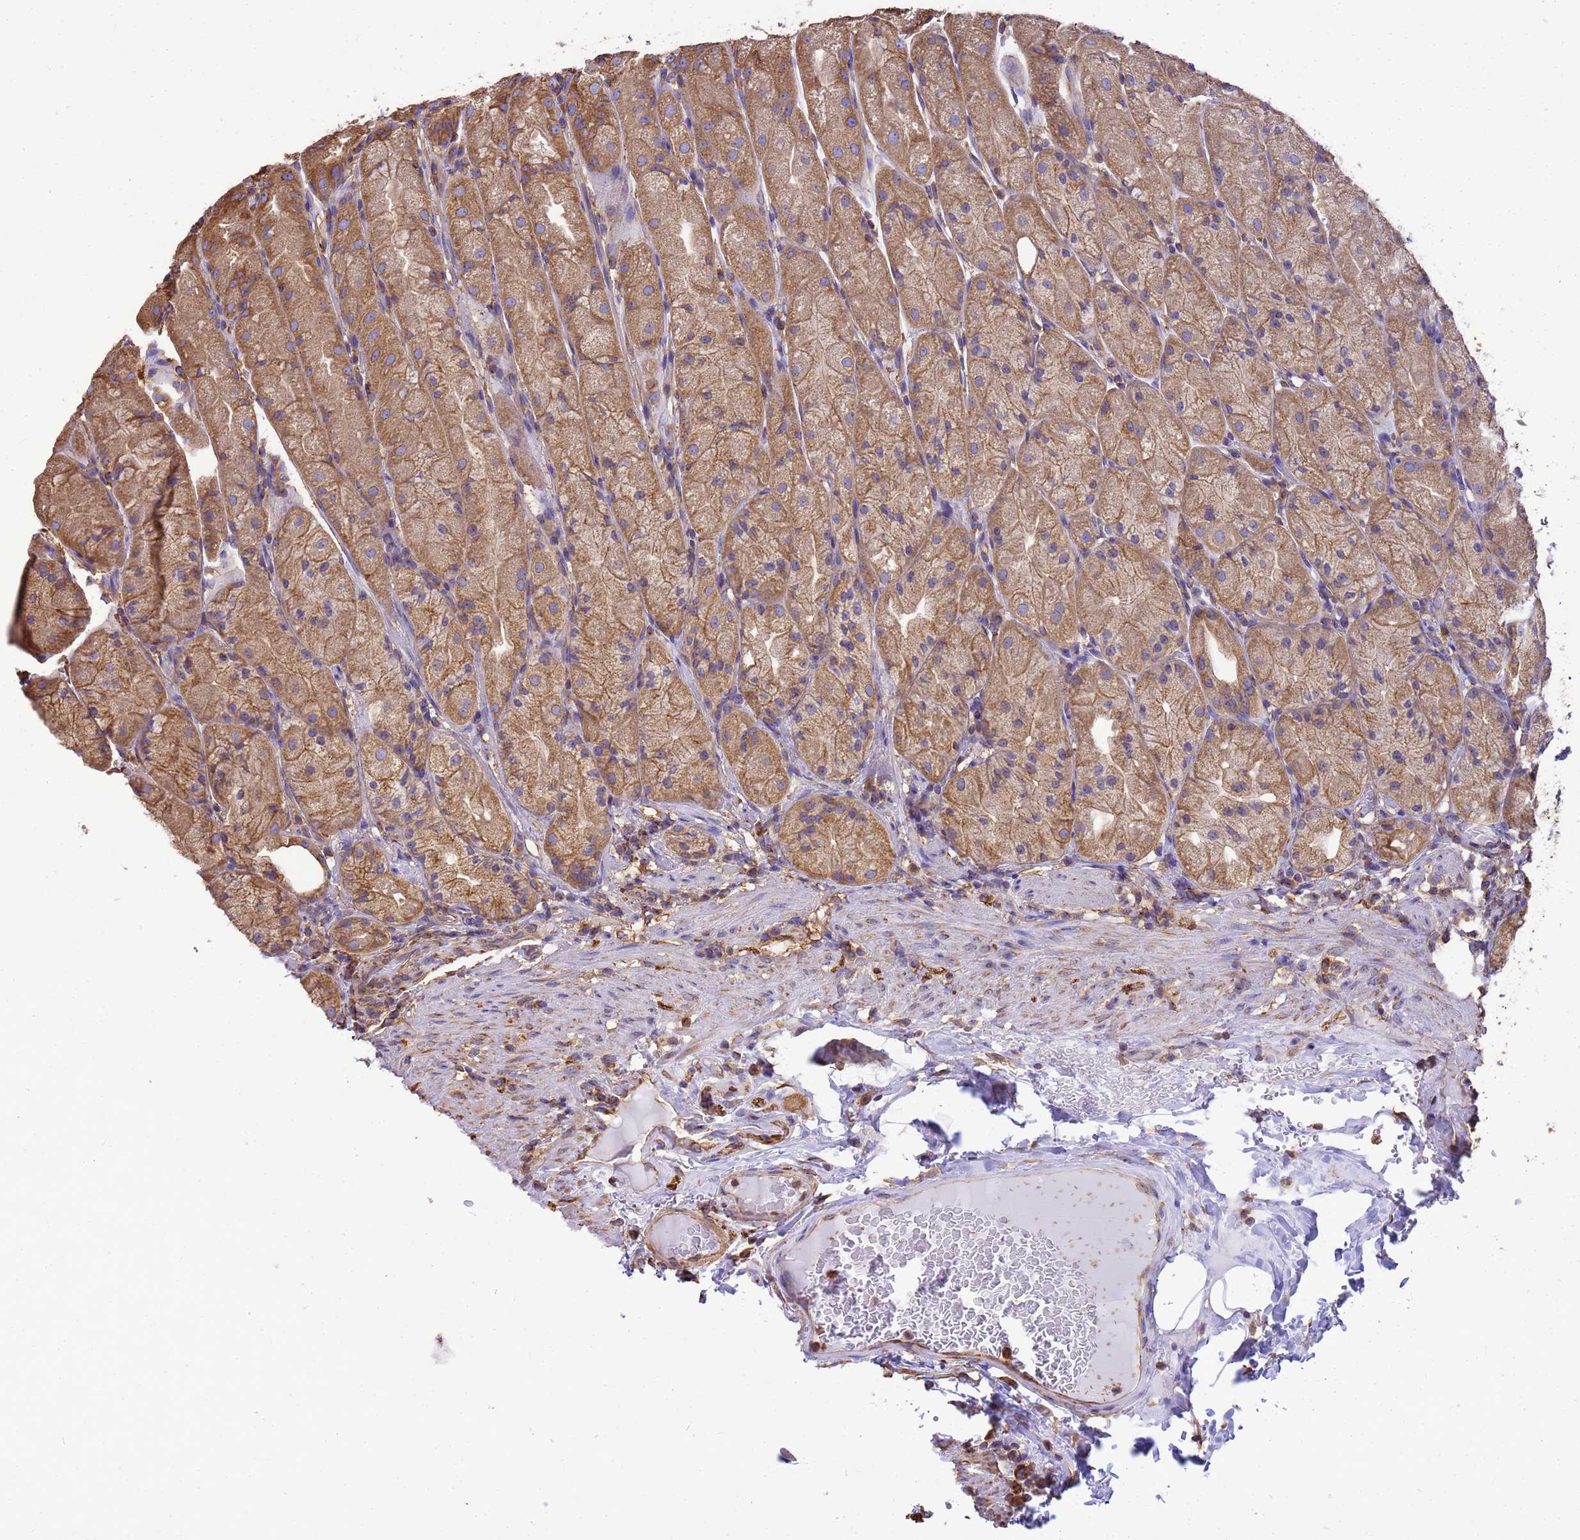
{"staining": {"intensity": "moderate", "quantity": ">75%", "location": "cytoplasmic/membranous"}, "tissue": "stomach", "cell_type": "Glandular cells", "image_type": "normal", "snomed": [{"axis": "morphology", "description": "Normal tissue, NOS"}, {"axis": "topography", "description": "Stomach, upper"}], "caption": "Protein staining shows moderate cytoplasmic/membranous staining in approximately >75% of glandular cells in normal stomach.", "gene": "ENSG00000198211", "patient": {"sex": "male", "age": 52}}